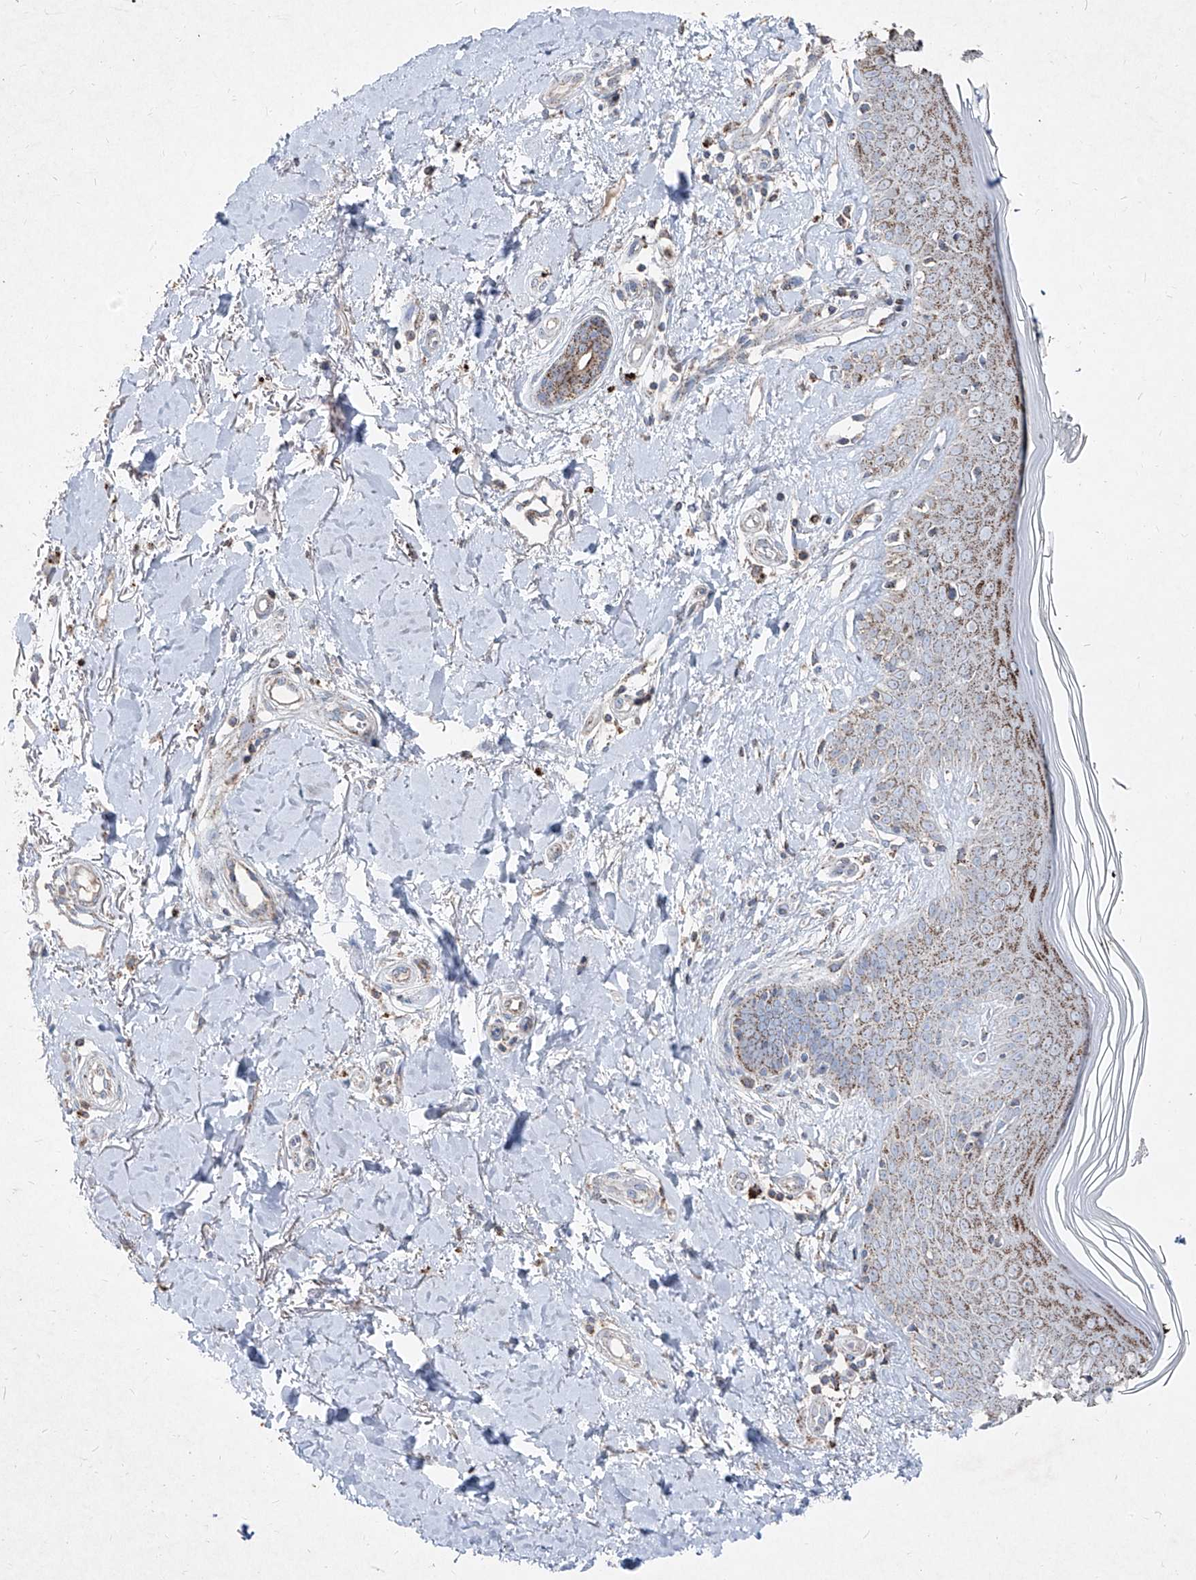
{"staining": {"intensity": "moderate", "quantity": ">75%", "location": "cytoplasmic/membranous"}, "tissue": "skin", "cell_type": "Fibroblasts", "image_type": "normal", "snomed": [{"axis": "morphology", "description": "Normal tissue, NOS"}, {"axis": "topography", "description": "Skin"}], "caption": "Immunohistochemical staining of normal human skin exhibits >75% levels of moderate cytoplasmic/membranous protein expression in approximately >75% of fibroblasts.", "gene": "ABCD3", "patient": {"sex": "female", "age": 64}}